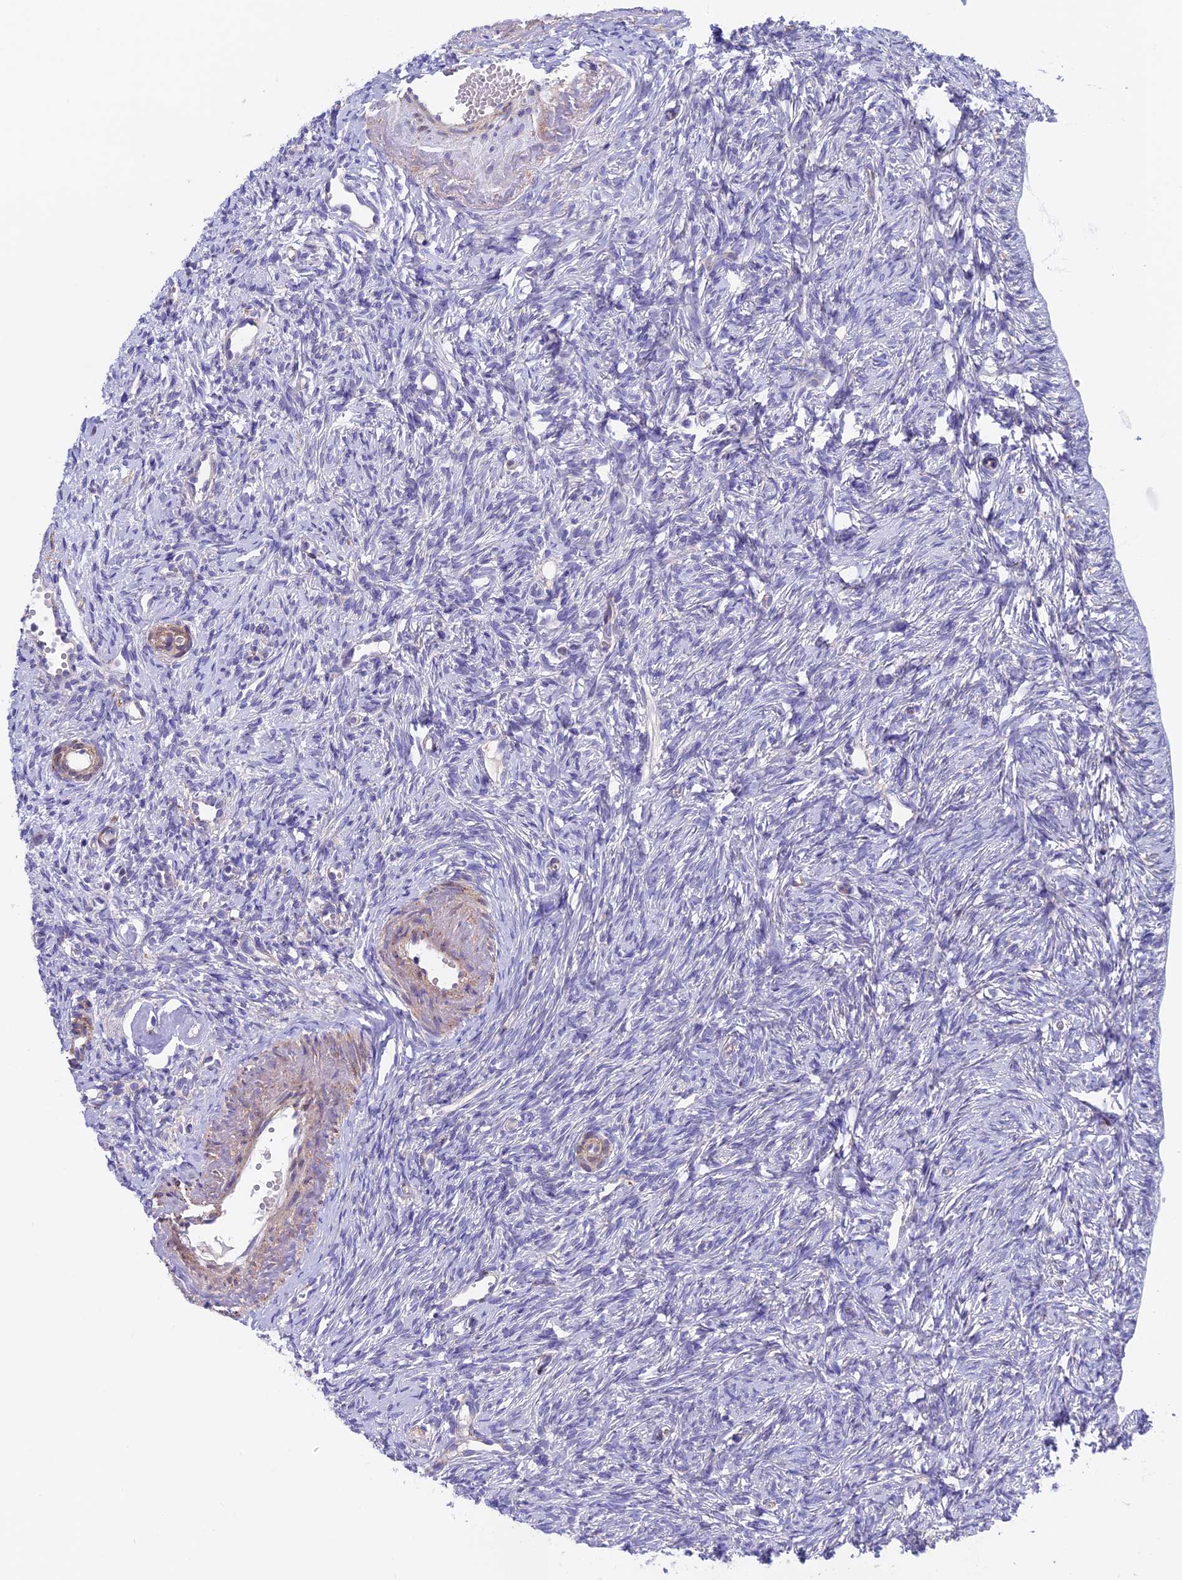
{"staining": {"intensity": "weak", "quantity": ">75%", "location": "cytoplasmic/membranous"}, "tissue": "ovary", "cell_type": "Follicle cells", "image_type": "normal", "snomed": [{"axis": "morphology", "description": "Normal tissue, NOS"}, {"axis": "topography", "description": "Ovary"}], "caption": "An immunohistochemistry image of benign tissue is shown. Protein staining in brown highlights weak cytoplasmic/membranous positivity in ovary within follicle cells.", "gene": "ETFDH", "patient": {"sex": "female", "age": 51}}